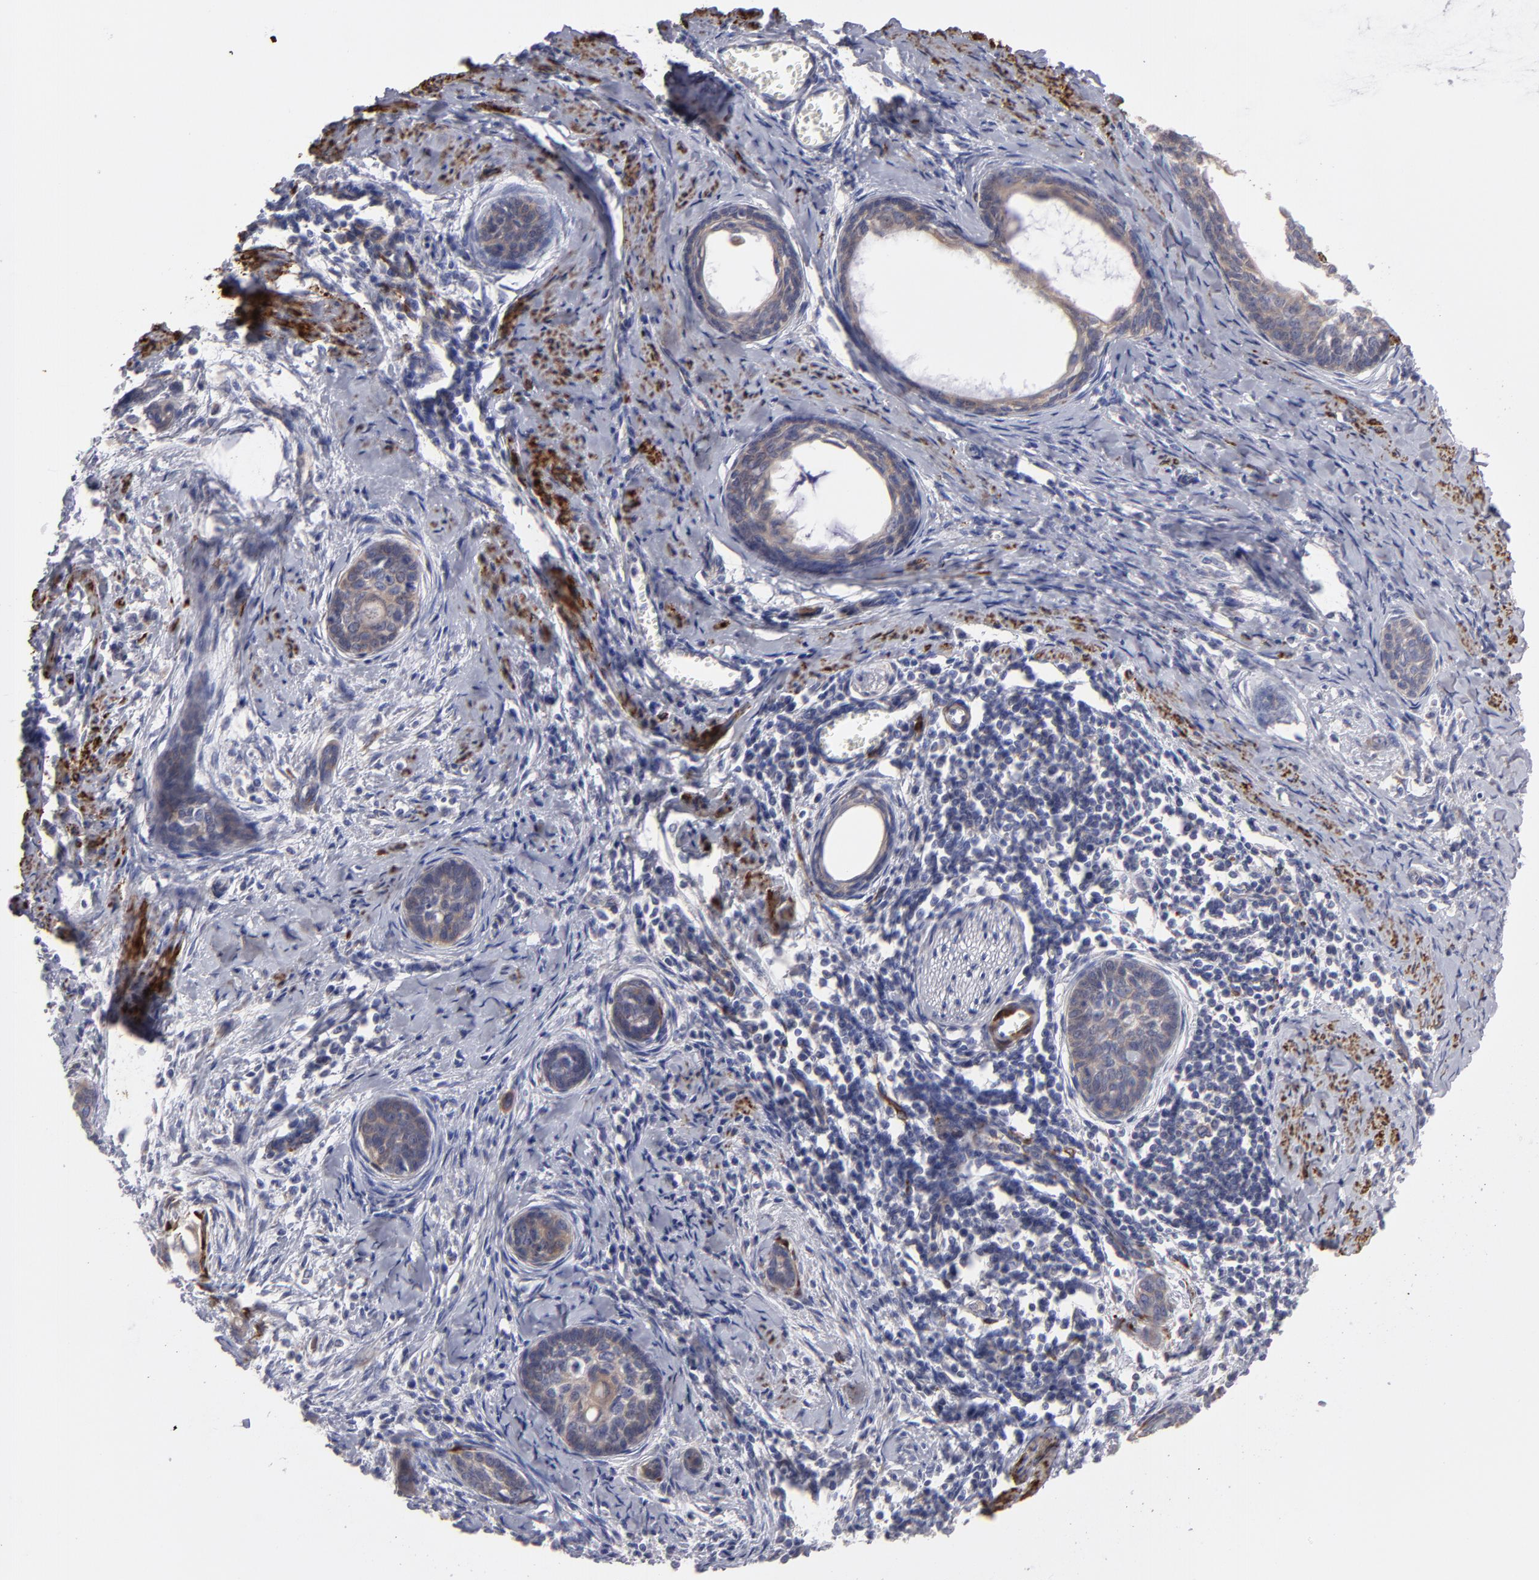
{"staining": {"intensity": "weak", "quantity": ">75%", "location": "cytoplasmic/membranous"}, "tissue": "cervical cancer", "cell_type": "Tumor cells", "image_type": "cancer", "snomed": [{"axis": "morphology", "description": "Squamous cell carcinoma, NOS"}, {"axis": "topography", "description": "Cervix"}], "caption": "Immunohistochemical staining of squamous cell carcinoma (cervical) reveals weak cytoplasmic/membranous protein staining in about >75% of tumor cells.", "gene": "SLMAP", "patient": {"sex": "female", "age": 33}}